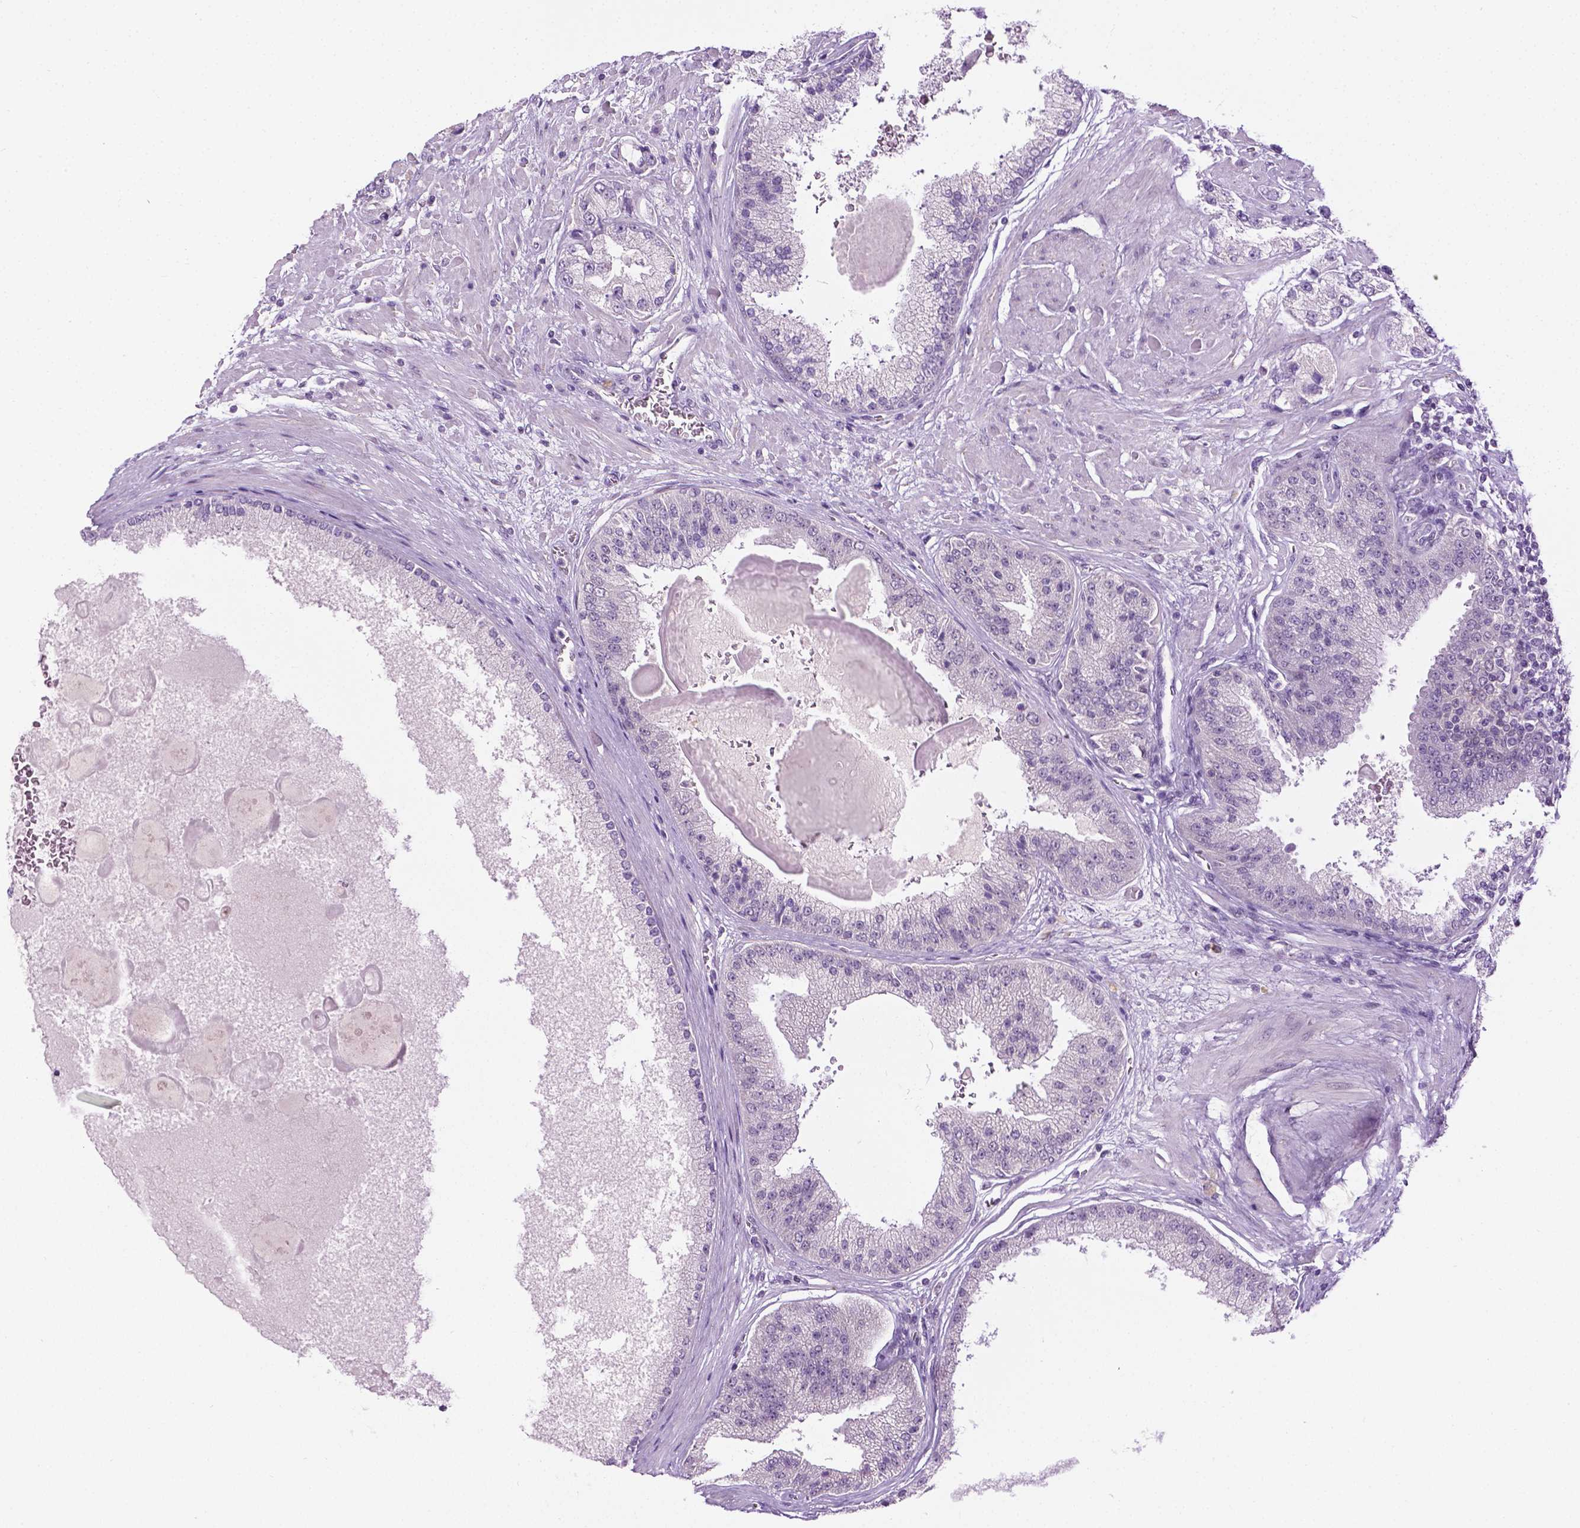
{"staining": {"intensity": "negative", "quantity": "none", "location": "none"}, "tissue": "prostate cancer", "cell_type": "Tumor cells", "image_type": "cancer", "snomed": [{"axis": "morphology", "description": "Adenocarcinoma, High grade"}, {"axis": "topography", "description": "Prostate"}], "caption": "Tumor cells are negative for brown protein staining in prostate cancer.", "gene": "DENND4A", "patient": {"sex": "male", "age": 67}}